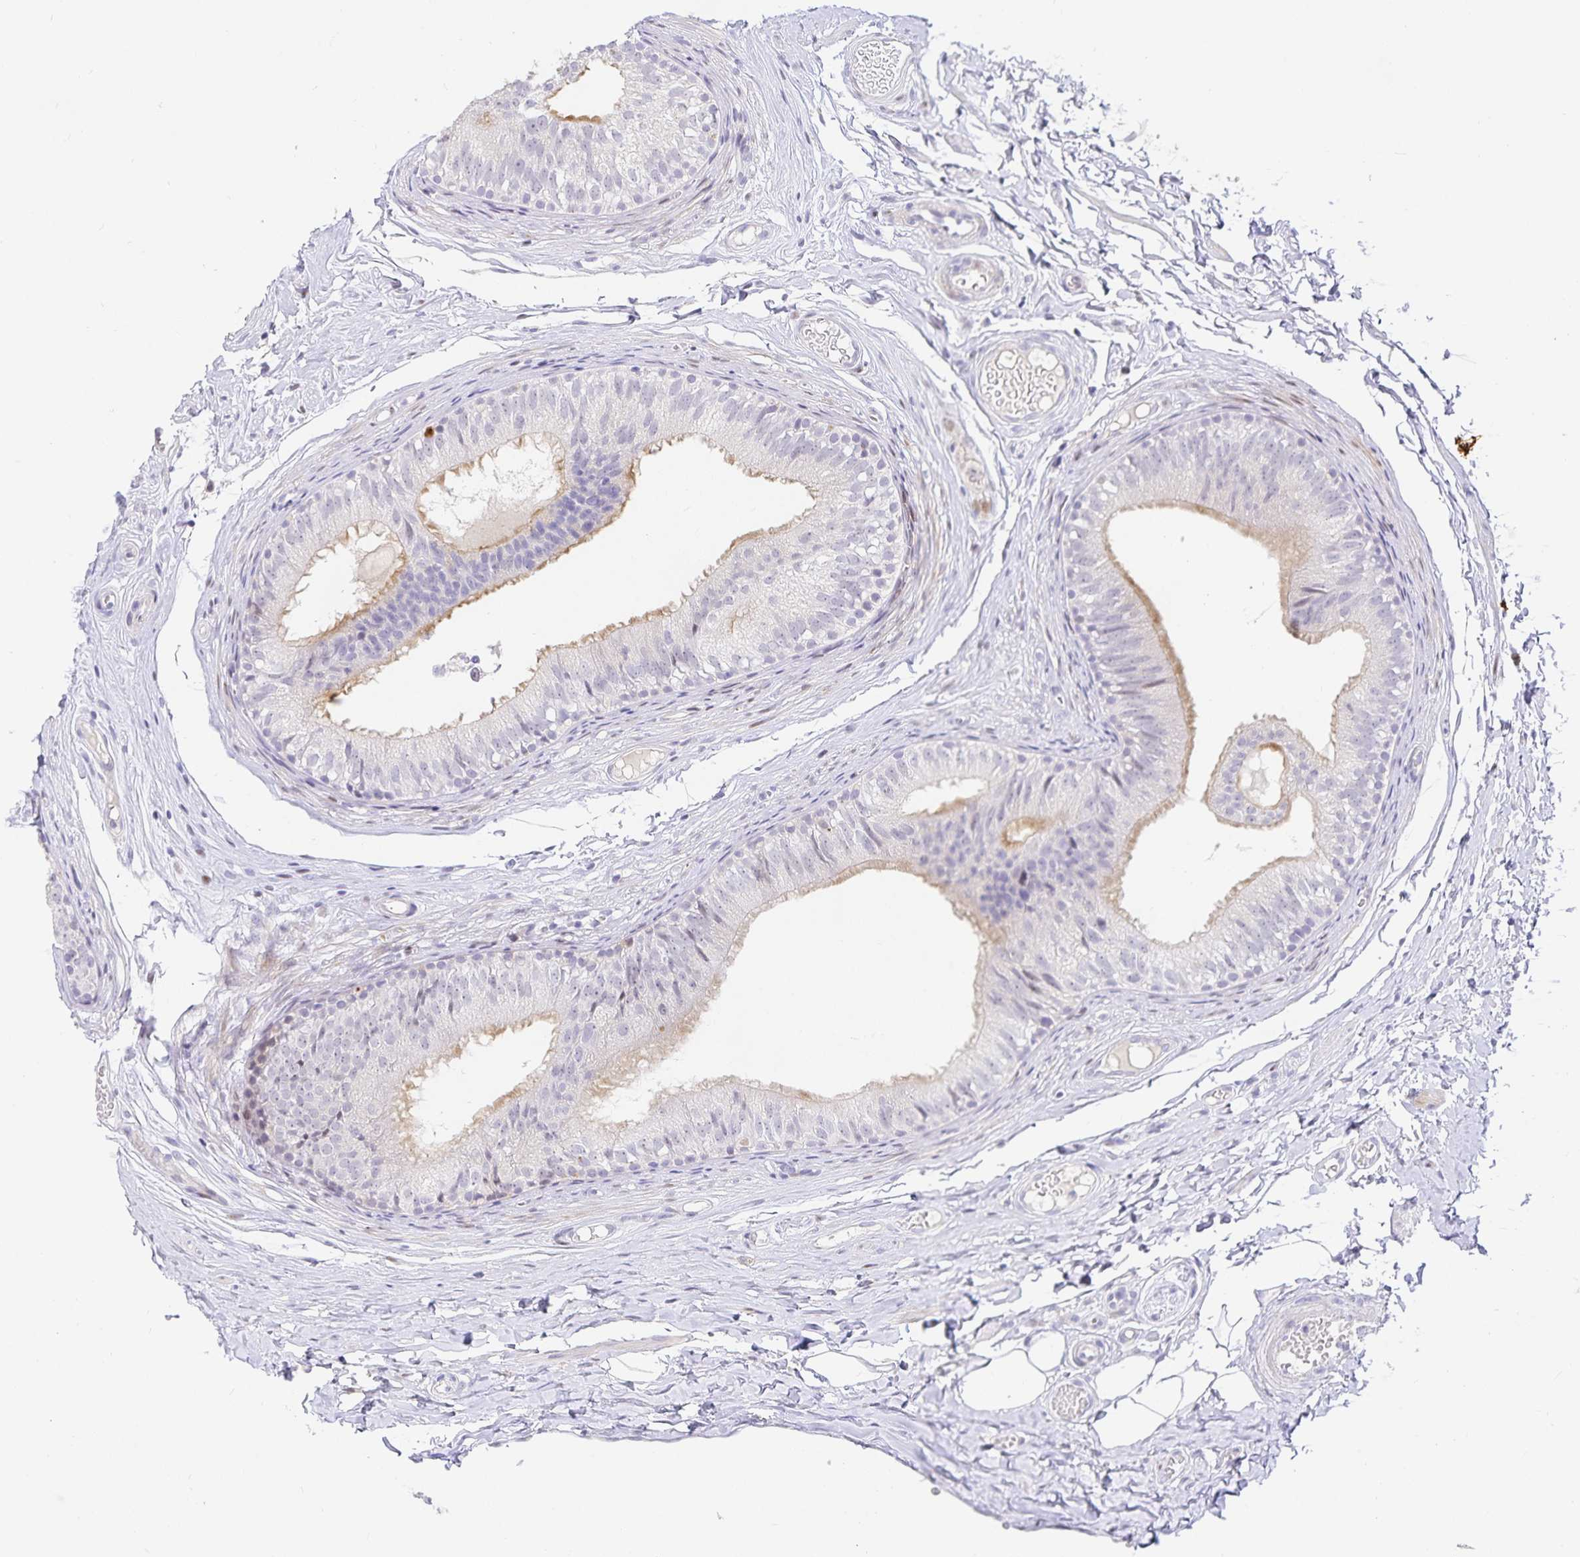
{"staining": {"intensity": "moderate", "quantity": "<25%", "location": "cytoplasmic/membranous"}, "tissue": "epididymis", "cell_type": "Glandular cells", "image_type": "normal", "snomed": [{"axis": "morphology", "description": "Normal tissue, NOS"}, {"axis": "morphology", "description": "Seminoma, NOS"}, {"axis": "topography", "description": "Testis"}, {"axis": "topography", "description": "Epididymis"}], "caption": "Approximately <25% of glandular cells in unremarkable epididymis exhibit moderate cytoplasmic/membranous protein expression as visualized by brown immunohistochemical staining.", "gene": "KBTBD13", "patient": {"sex": "male", "age": 34}}